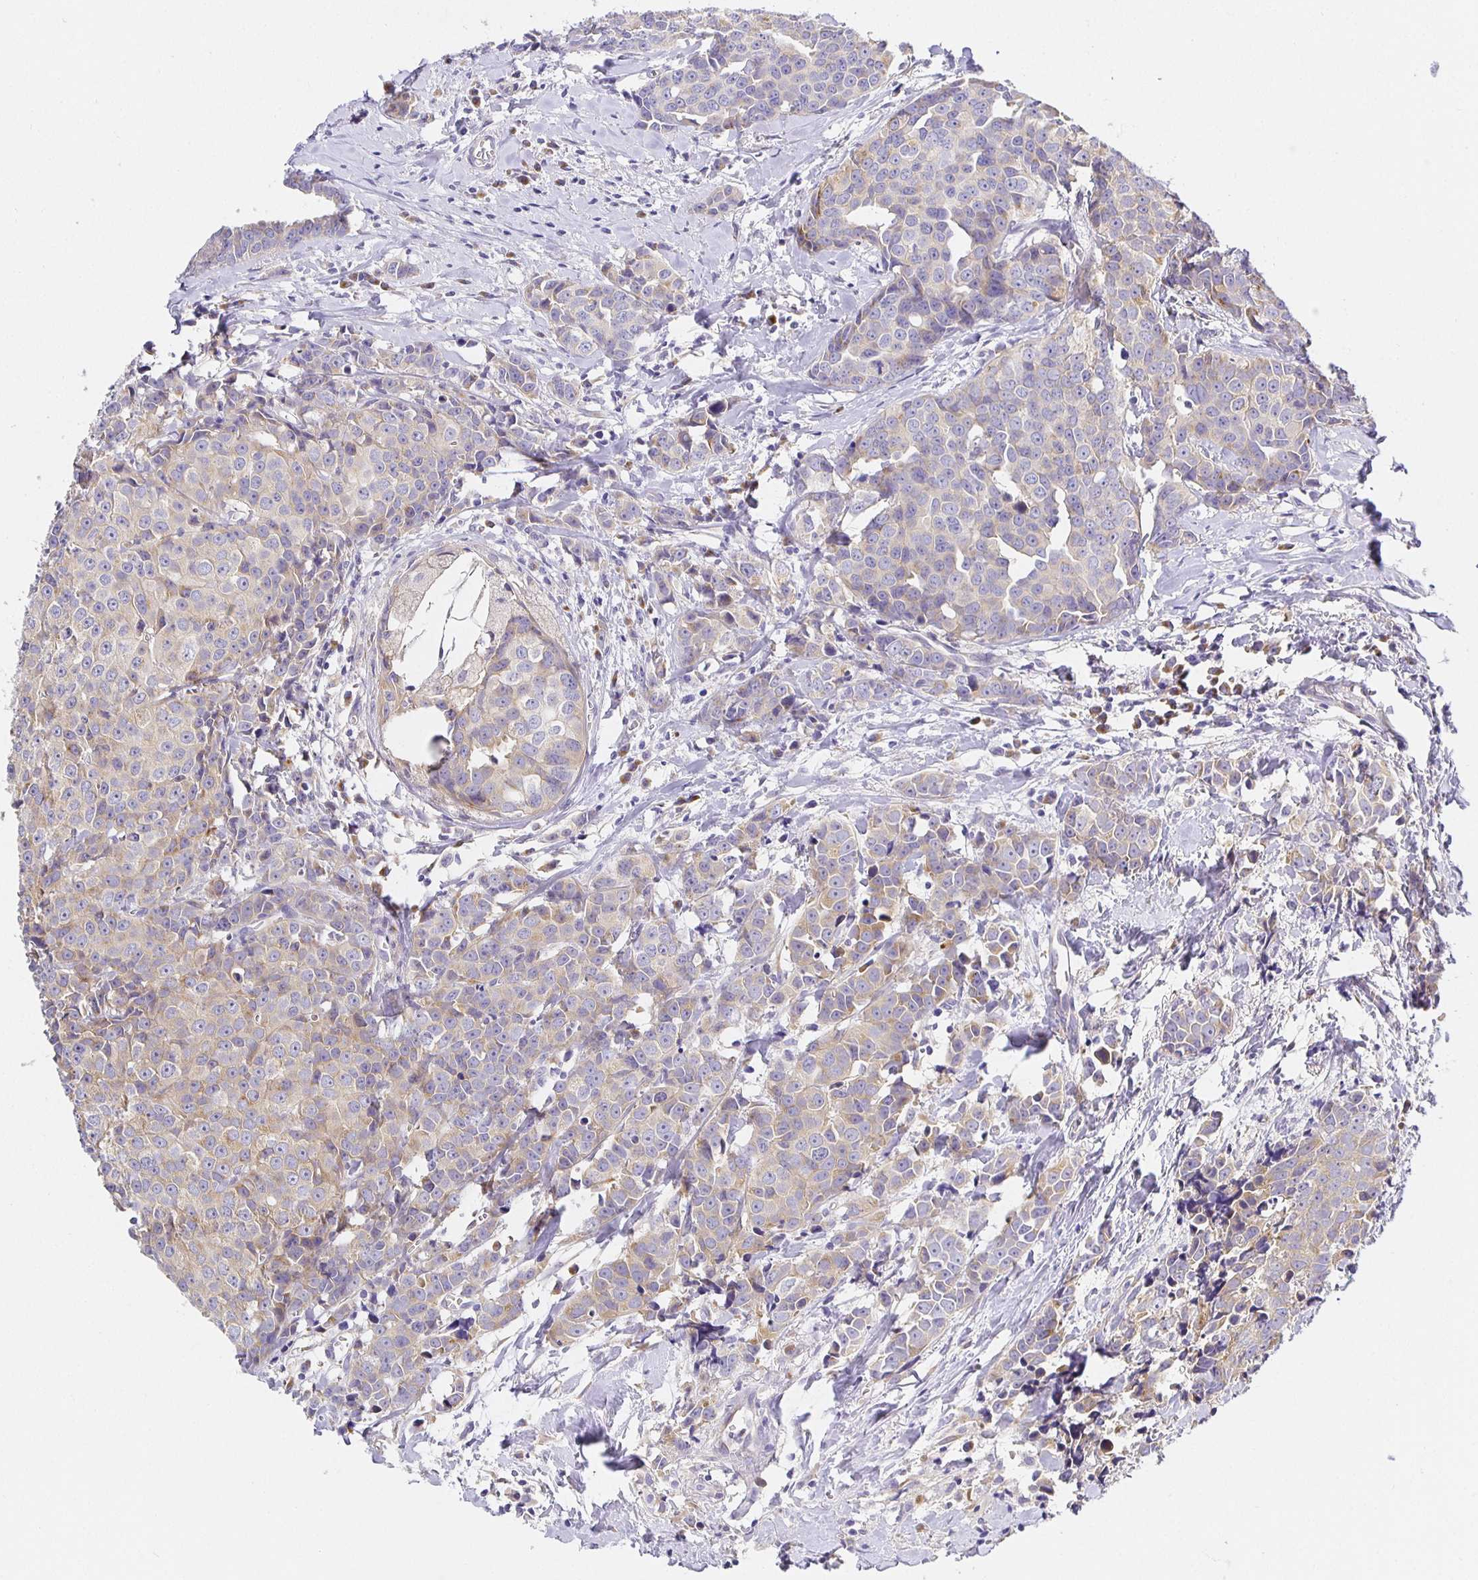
{"staining": {"intensity": "weak", "quantity": "25%-75%", "location": "cytoplasmic/membranous"}, "tissue": "breast cancer", "cell_type": "Tumor cells", "image_type": "cancer", "snomed": [{"axis": "morphology", "description": "Duct carcinoma"}, {"axis": "topography", "description": "Breast"}], "caption": "A photomicrograph of human breast invasive ductal carcinoma stained for a protein exhibits weak cytoplasmic/membranous brown staining in tumor cells.", "gene": "OPALIN", "patient": {"sex": "female", "age": 80}}